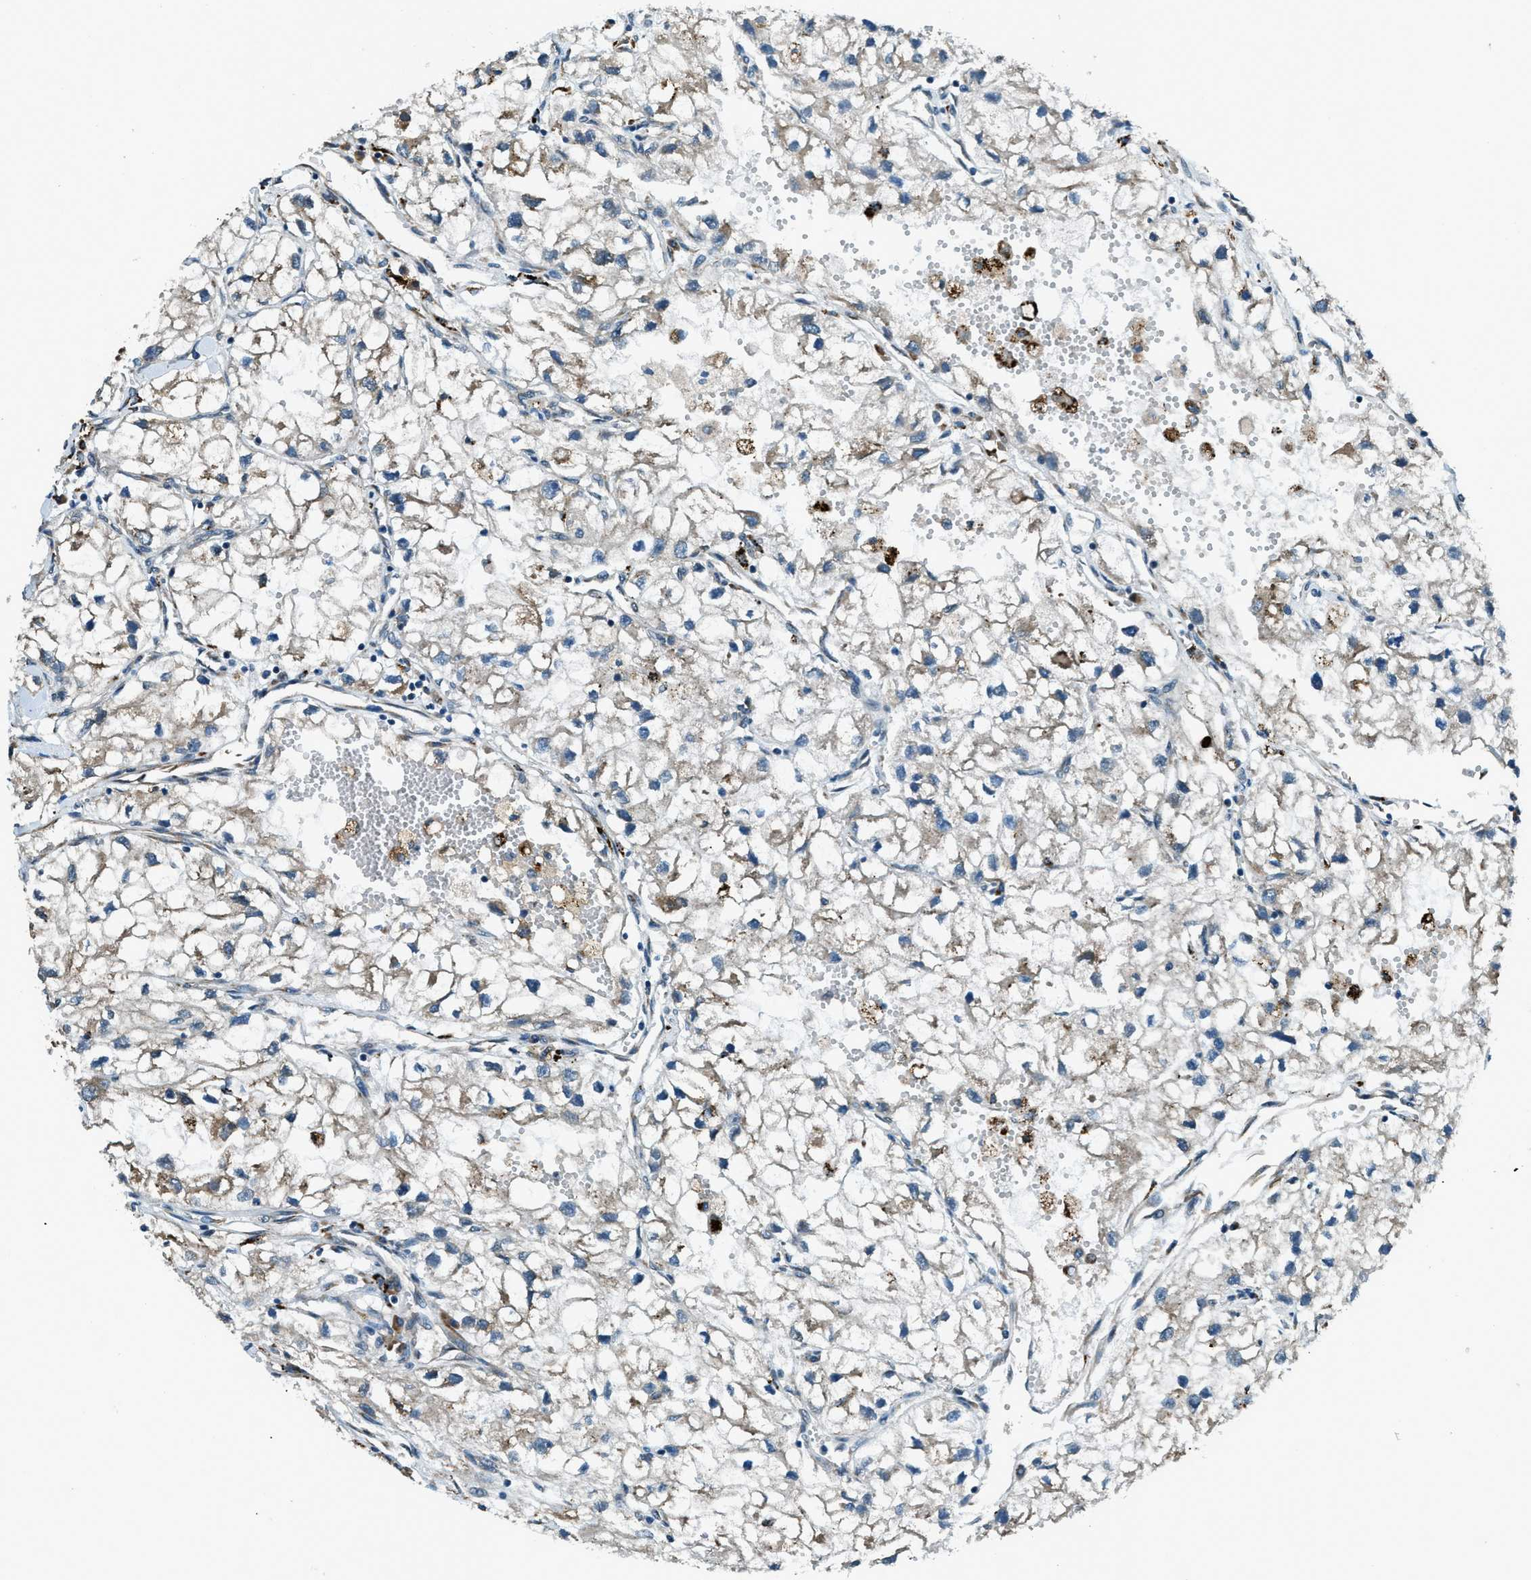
{"staining": {"intensity": "weak", "quantity": "<25%", "location": "cytoplasmic/membranous"}, "tissue": "renal cancer", "cell_type": "Tumor cells", "image_type": "cancer", "snomed": [{"axis": "morphology", "description": "Adenocarcinoma, NOS"}, {"axis": "topography", "description": "Kidney"}], "caption": "Tumor cells are negative for protein expression in human renal cancer (adenocarcinoma).", "gene": "GINM1", "patient": {"sex": "female", "age": 70}}